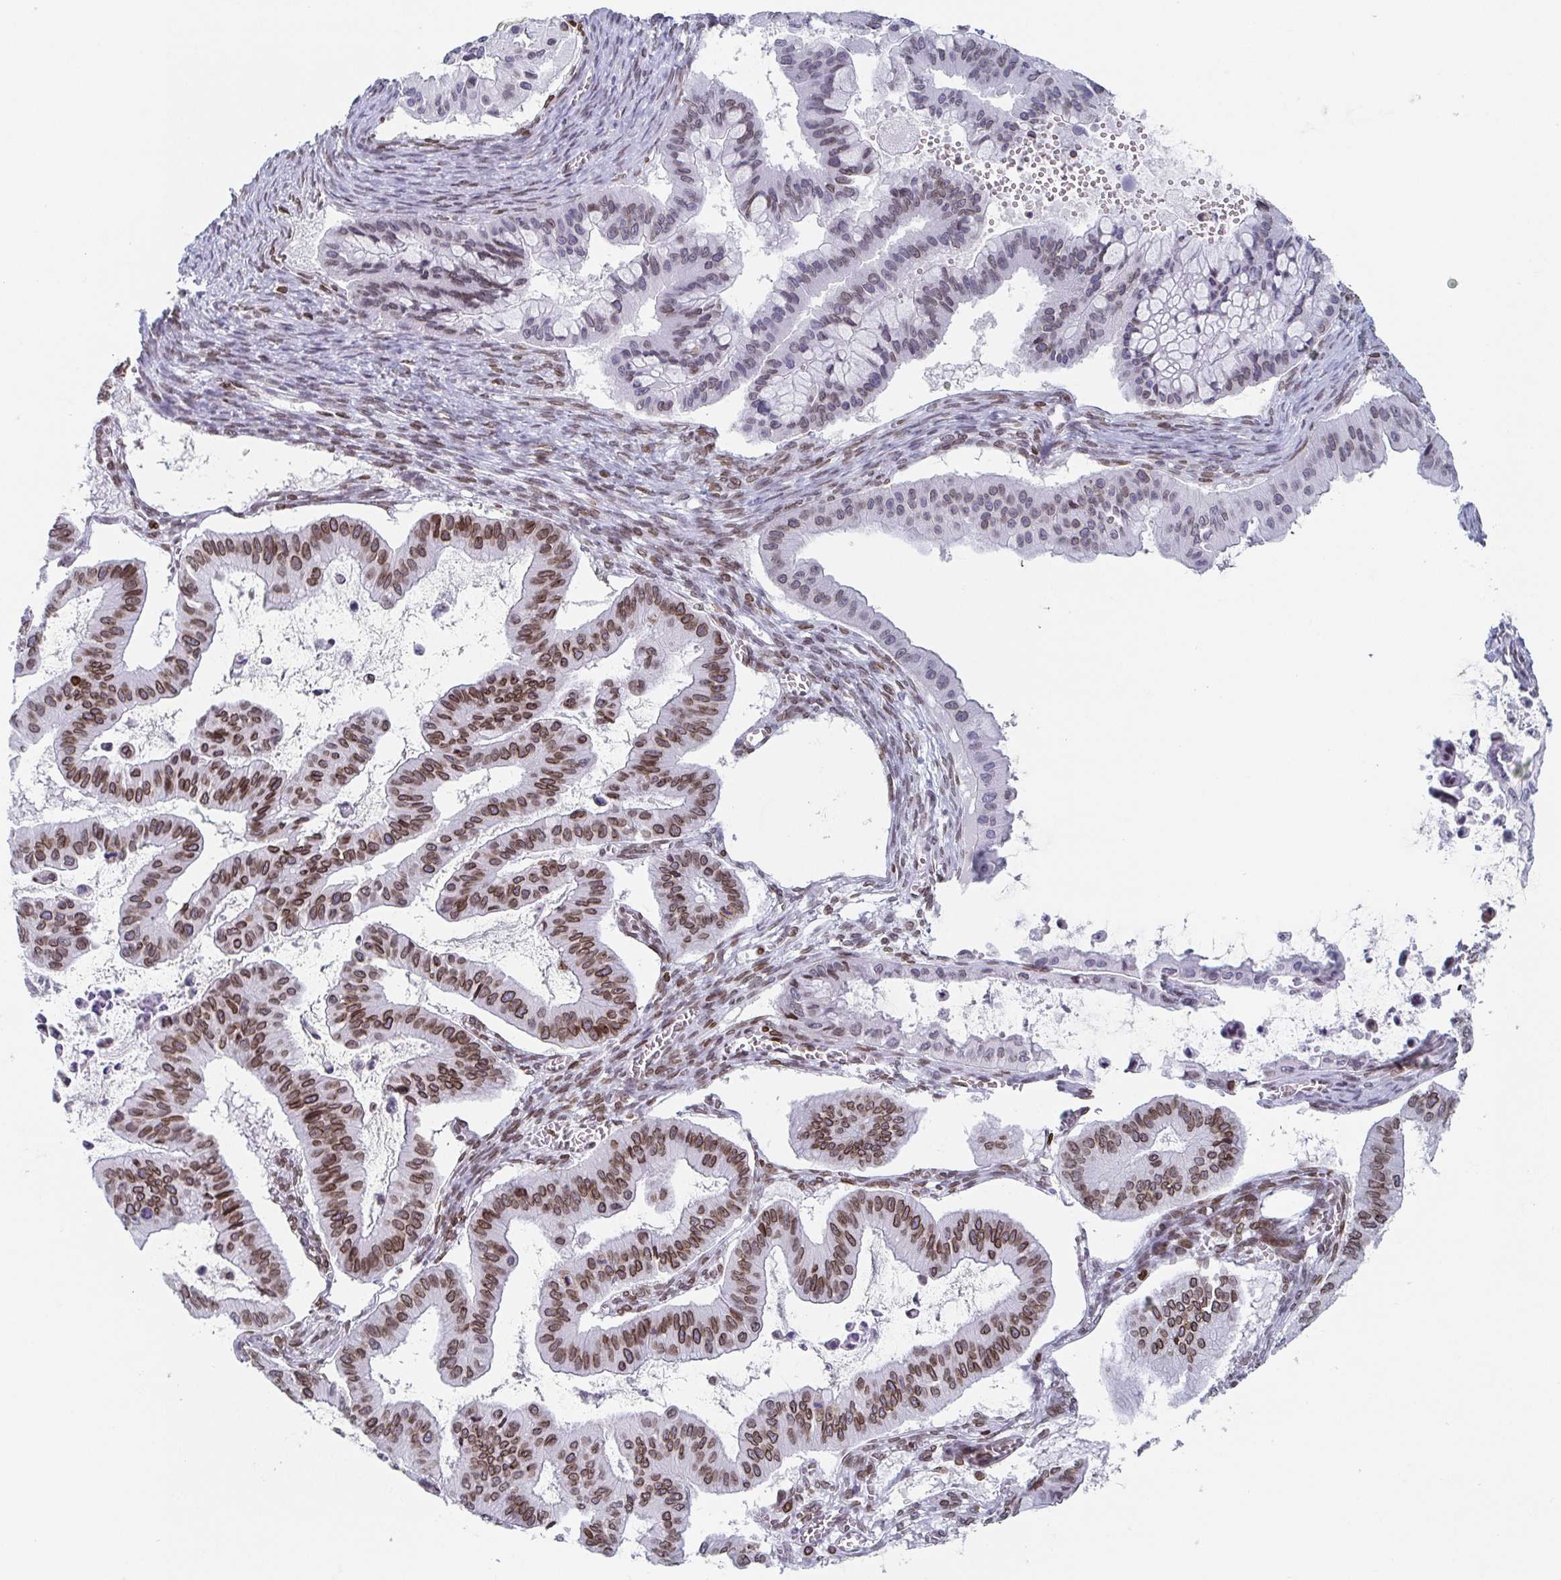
{"staining": {"intensity": "moderate", "quantity": "25%-75%", "location": "cytoplasmic/membranous,nuclear"}, "tissue": "ovarian cancer", "cell_type": "Tumor cells", "image_type": "cancer", "snomed": [{"axis": "morphology", "description": "Cystadenocarcinoma, mucinous, NOS"}, {"axis": "topography", "description": "Ovary"}], "caption": "Immunohistochemical staining of human ovarian cancer exhibits medium levels of moderate cytoplasmic/membranous and nuclear protein staining in about 25%-75% of tumor cells. The protein of interest is shown in brown color, while the nuclei are stained blue.", "gene": "BTBD7", "patient": {"sex": "female", "age": 72}}